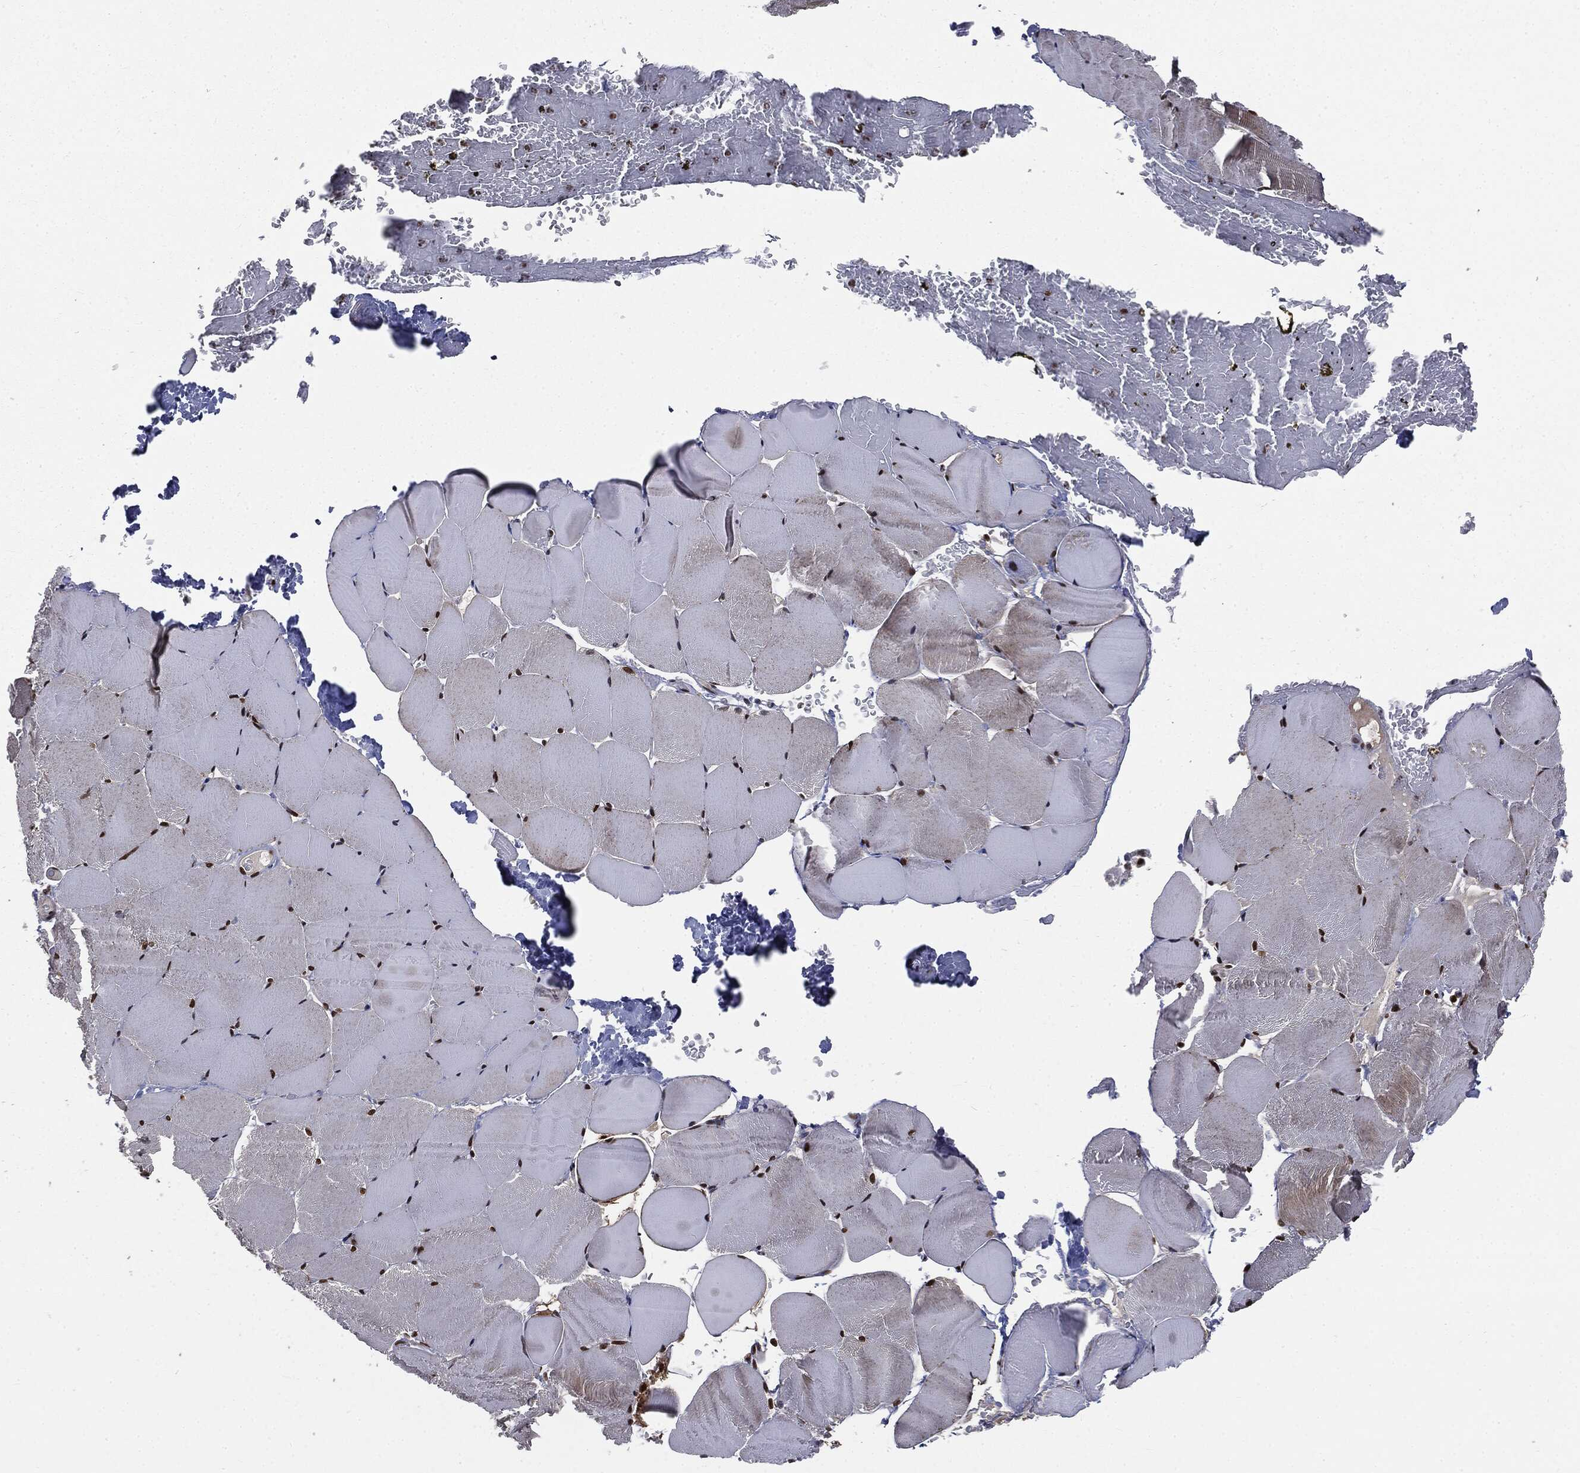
{"staining": {"intensity": "strong", "quantity": ">75%", "location": "nuclear"}, "tissue": "skeletal muscle", "cell_type": "Myocytes", "image_type": "normal", "snomed": [{"axis": "morphology", "description": "Normal tissue, NOS"}, {"axis": "topography", "description": "Skeletal muscle"}], "caption": "Protein staining demonstrates strong nuclear positivity in approximately >75% of myocytes in benign skeletal muscle. The staining was performed using DAB (3,3'-diaminobenzidine), with brown indicating positive protein expression. Nuclei are stained blue with hematoxylin.", "gene": "DPH2", "patient": {"sex": "female", "age": 37}}